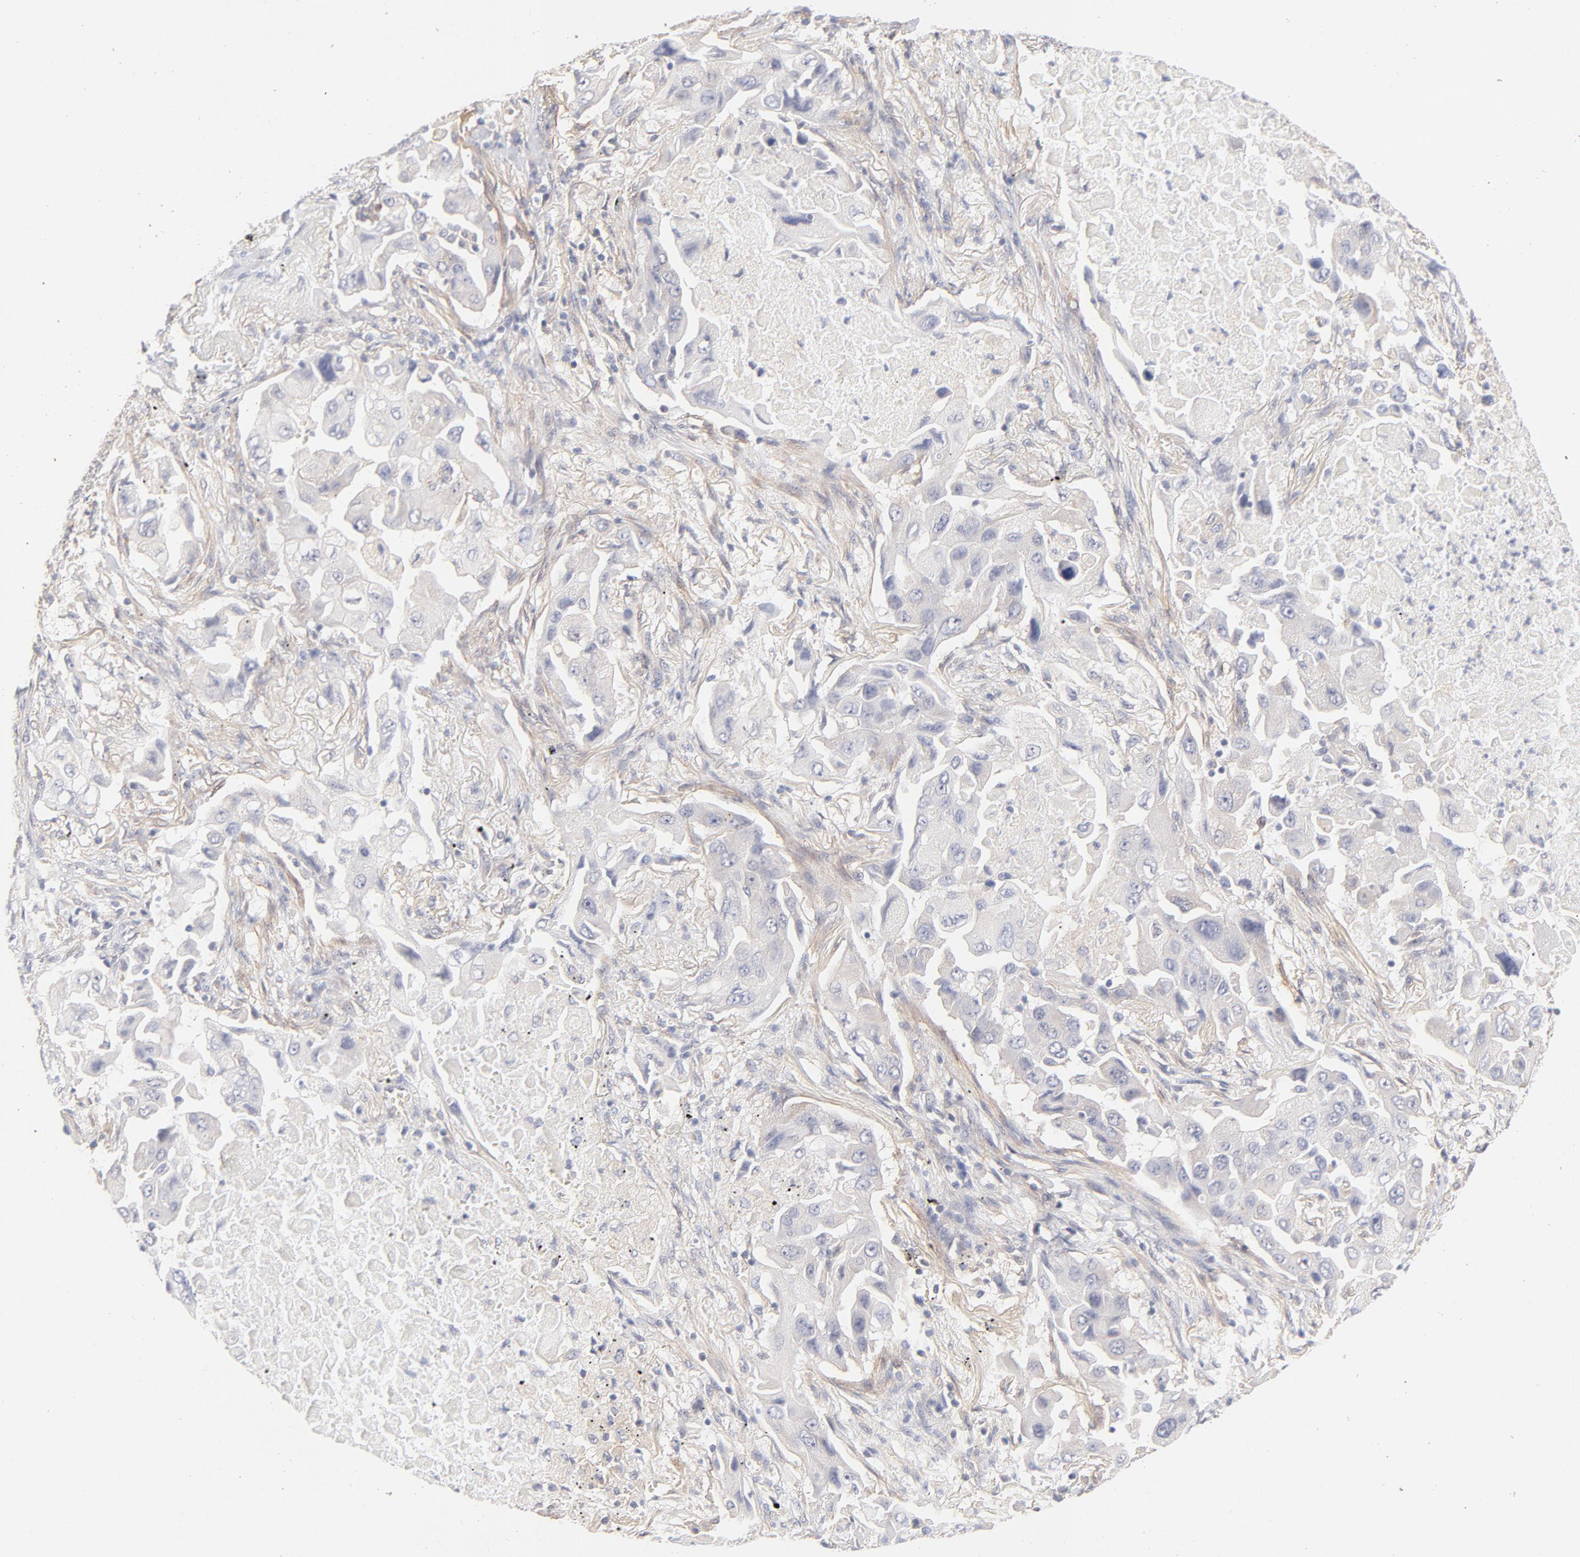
{"staining": {"intensity": "negative", "quantity": "none", "location": "none"}, "tissue": "lung cancer", "cell_type": "Tumor cells", "image_type": "cancer", "snomed": [{"axis": "morphology", "description": "Adenocarcinoma, NOS"}, {"axis": "topography", "description": "Lung"}], "caption": "Histopathology image shows no significant protein staining in tumor cells of lung cancer.", "gene": "LDLRAP1", "patient": {"sex": "female", "age": 65}}